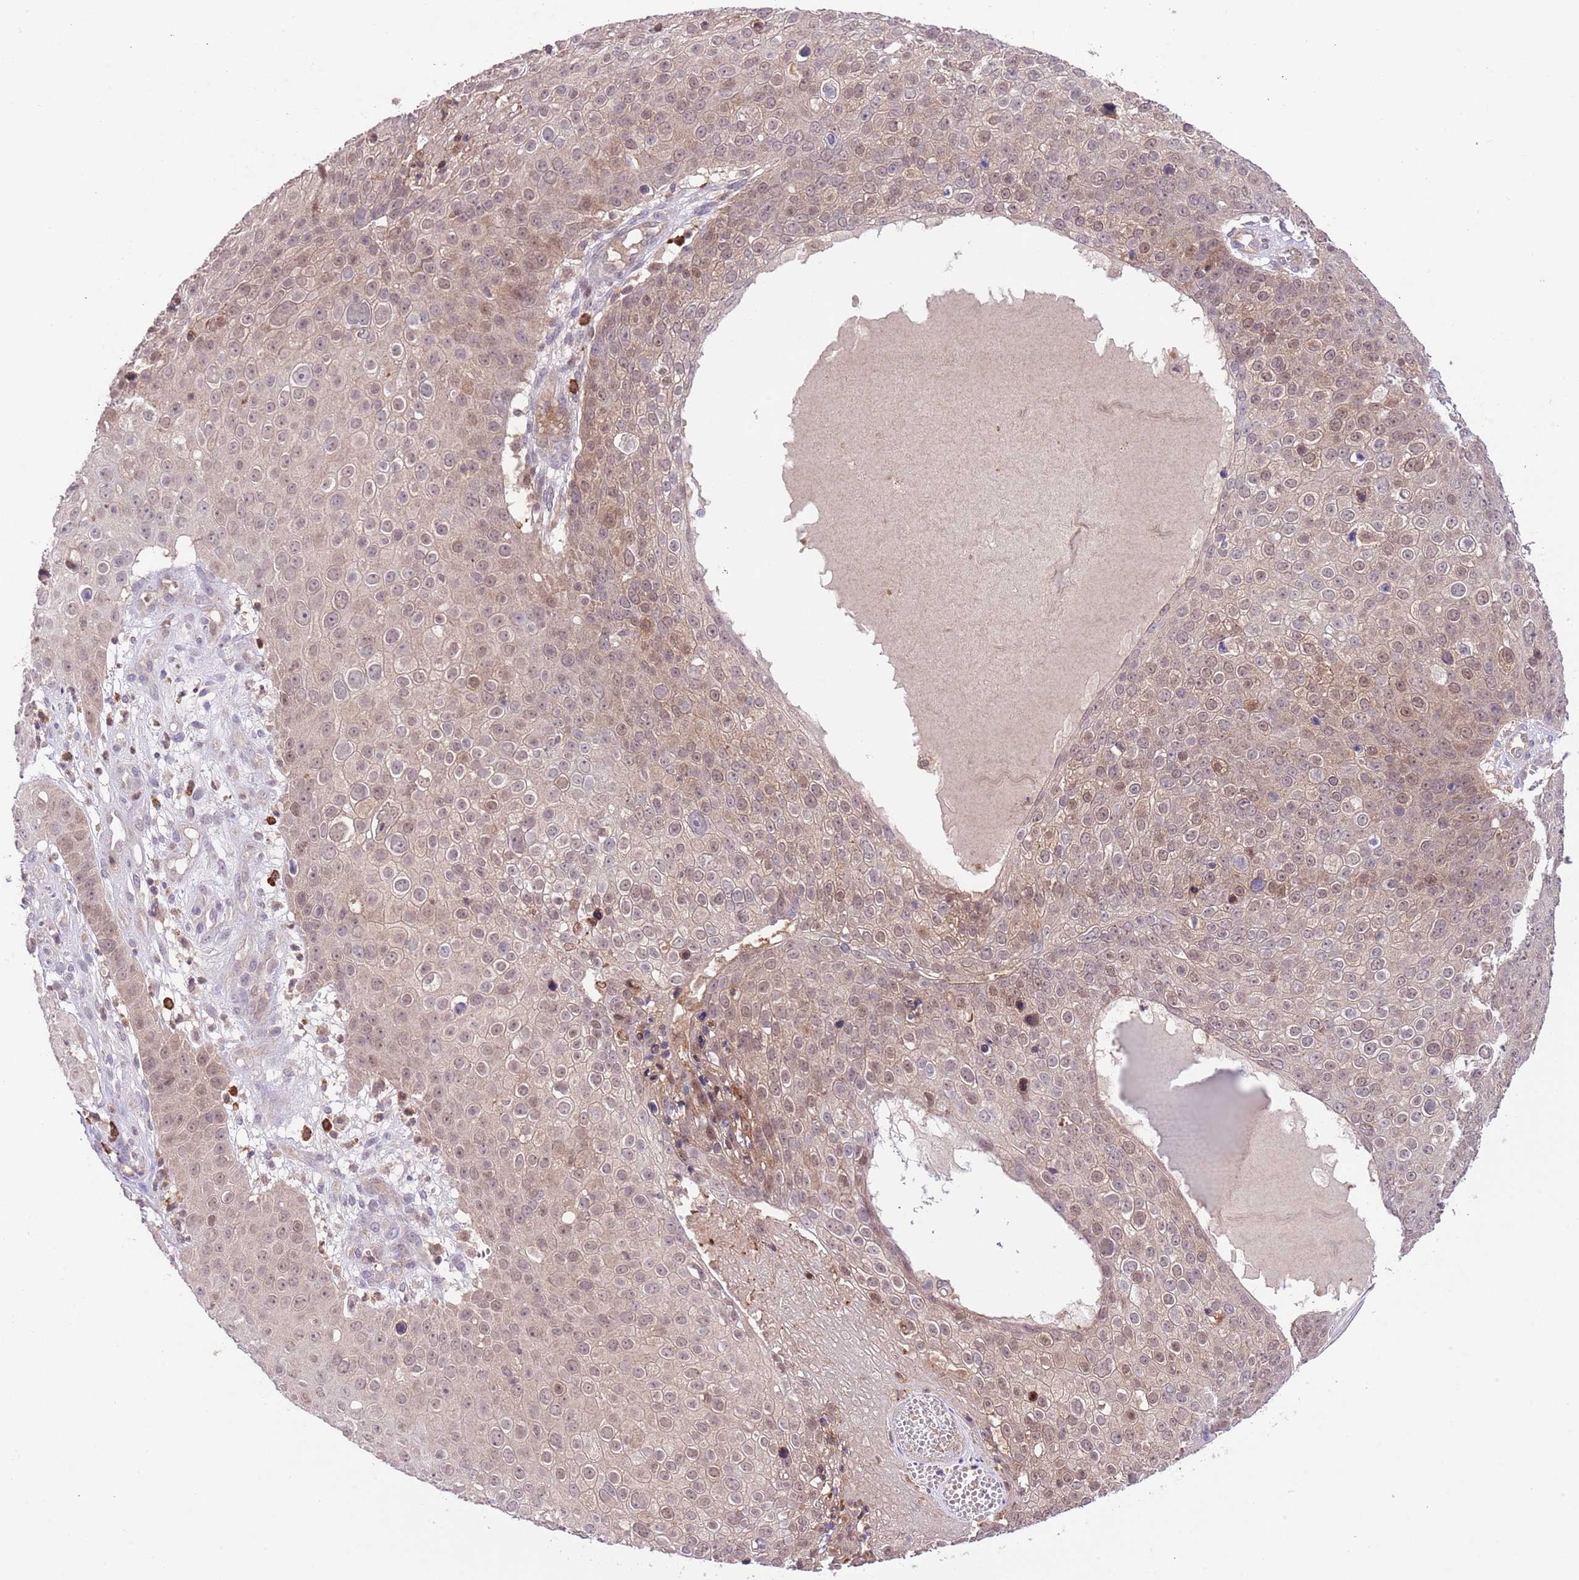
{"staining": {"intensity": "weak", "quantity": ">75%", "location": "cytoplasmic/membranous,nuclear"}, "tissue": "skin cancer", "cell_type": "Tumor cells", "image_type": "cancer", "snomed": [{"axis": "morphology", "description": "Squamous cell carcinoma, NOS"}, {"axis": "topography", "description": "Skin"}], "caption": "The image reveals staining of skin cancer, revealing weak cytoplasmic/membranous and nuclear protein staining (brown color) within tumor cells.", "gene": "HDHD2", "patient": {"sex": "male", "age": 71}}